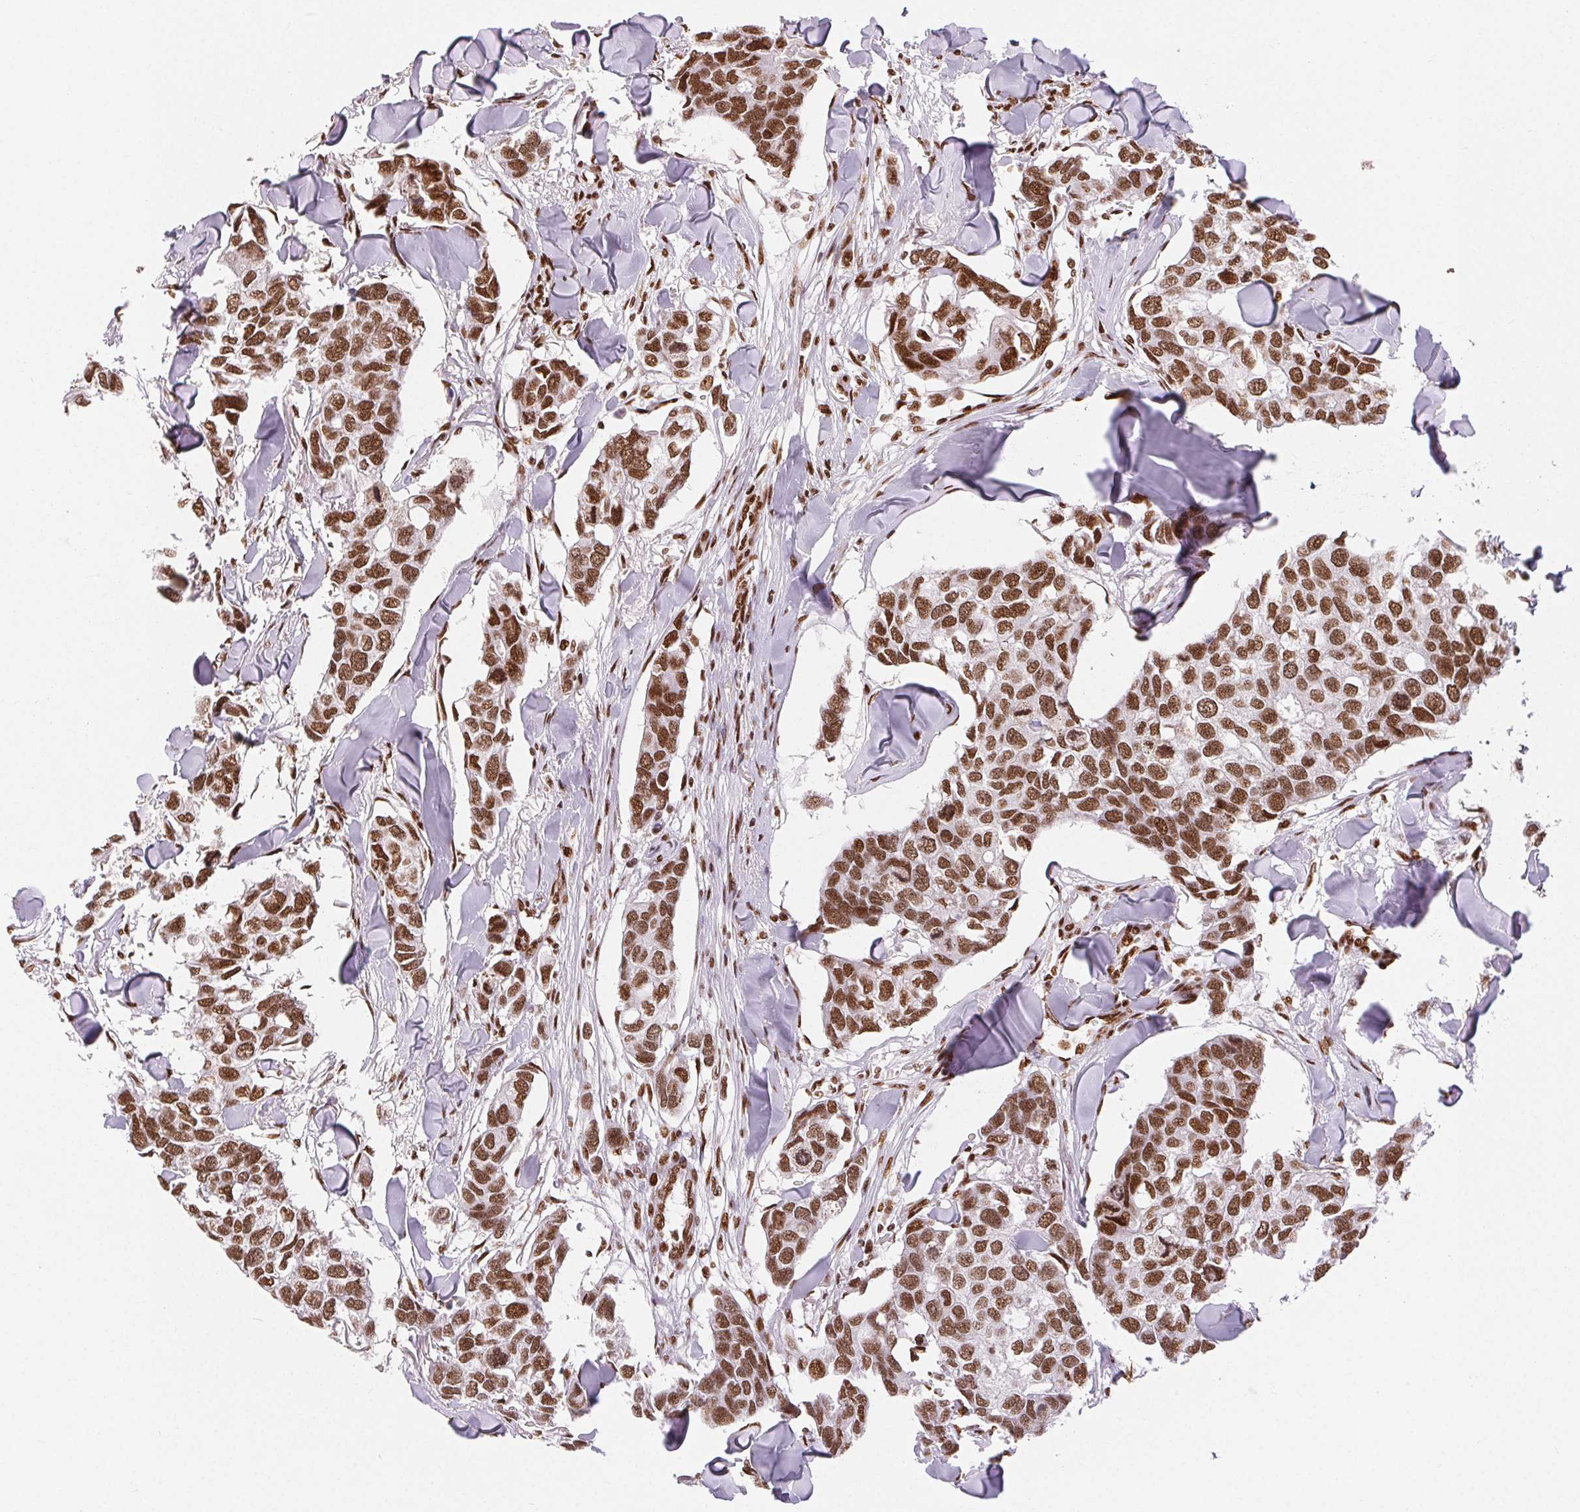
{"staining": {"intensity": "moderate", "quantity": ">75%", "location": "nuclear"}, "tissue": "breast cancer", "cell_type": "Tumor cells", "image_type": "cancer", "snomed": [{"axis": "morphology", "description": "Duct carcinoma"}, {"axis": "topography", "description": "Breast"}], "caption": "Breast cancer (infiltrating ductal carcinoma) stained with a protein marker reveals moderate staining in tumor cells.", "gene": "ZNF80", "patient": {"sex": "female", "age": 83}}